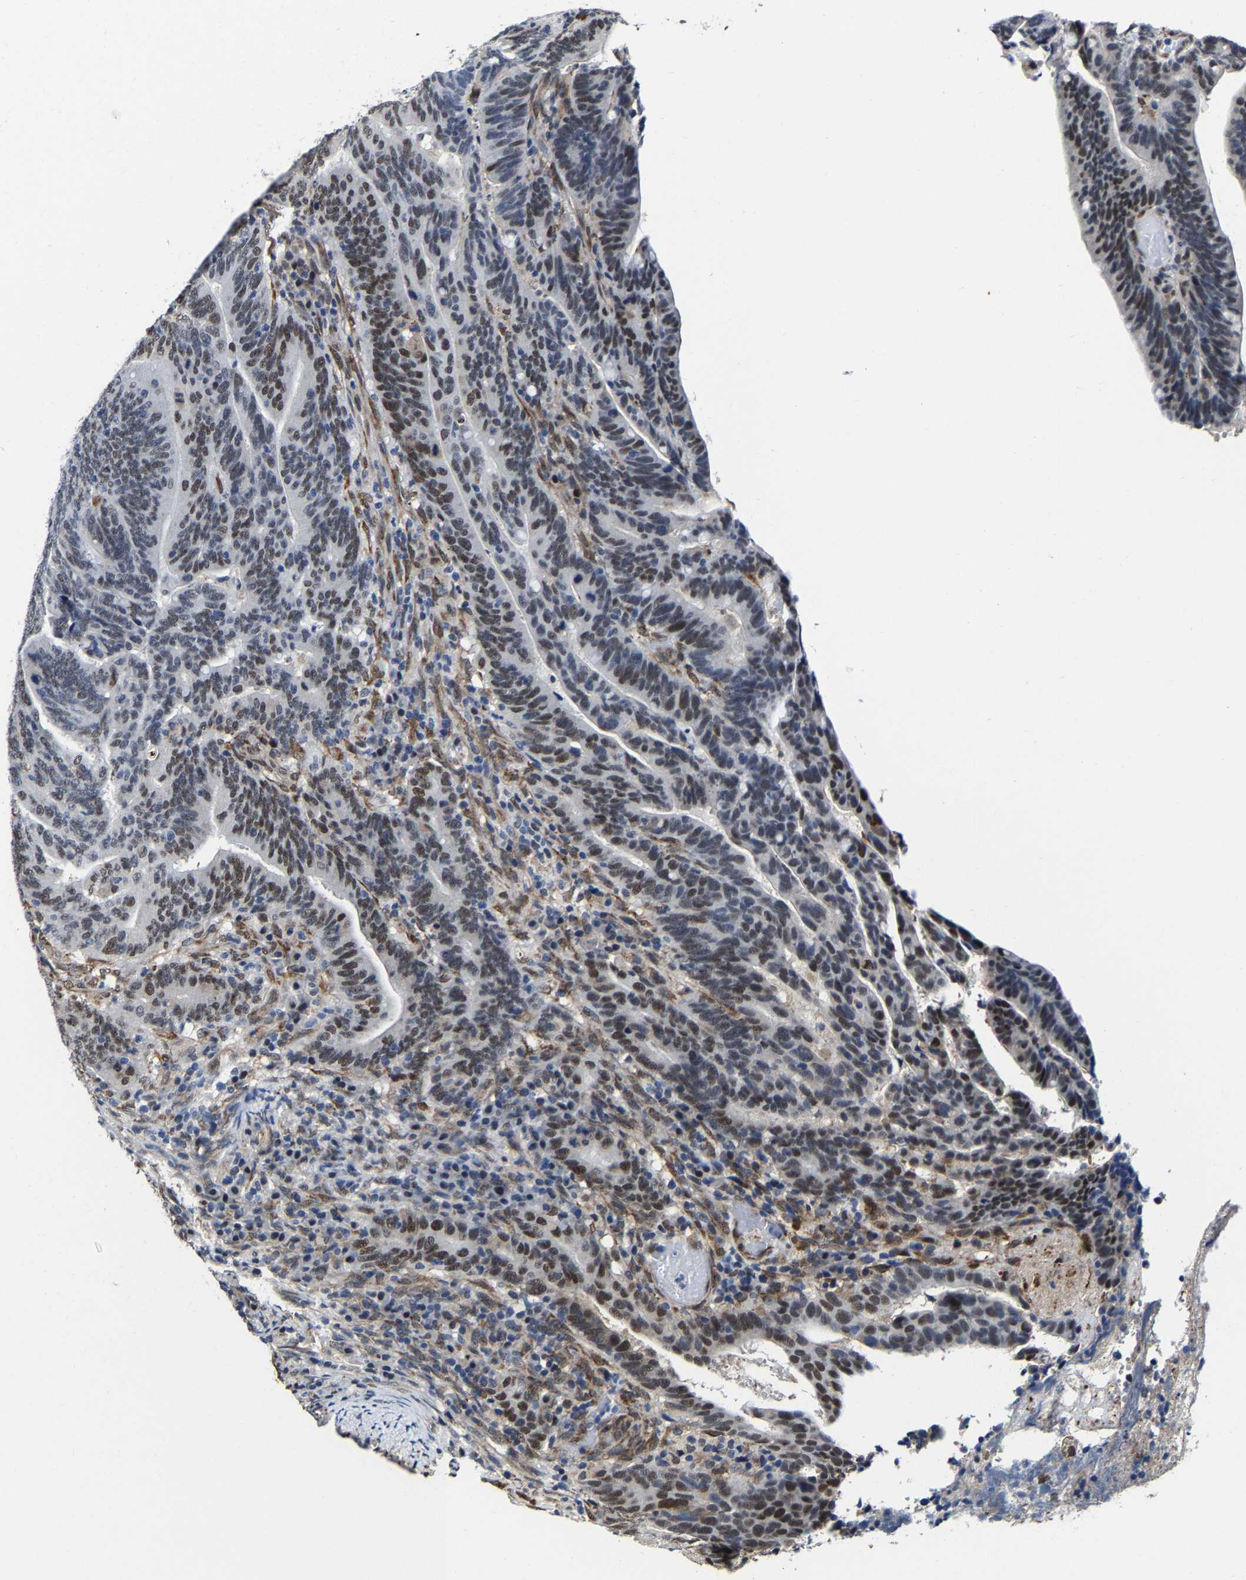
{"staining": {"intensity": "moderate", "quantity": ">75%", "location": "nuclear"}, "tissue": "colorectal cancer", "cell_type": "Tumor cells", "image_type": "cancer", "snomed": [{"axis": "morphology", "description": "Adenocarcinoma, NOS"}, {"axis": "topography", "description": "Colon"}], "caption": "Moderate nuclear expression for a protein is present in approximately >75% of tumor cells of colorectal adenocarcinoma using IHC.", "gene": "METTL1", "patient": {"sex": "female", "age": 66}}